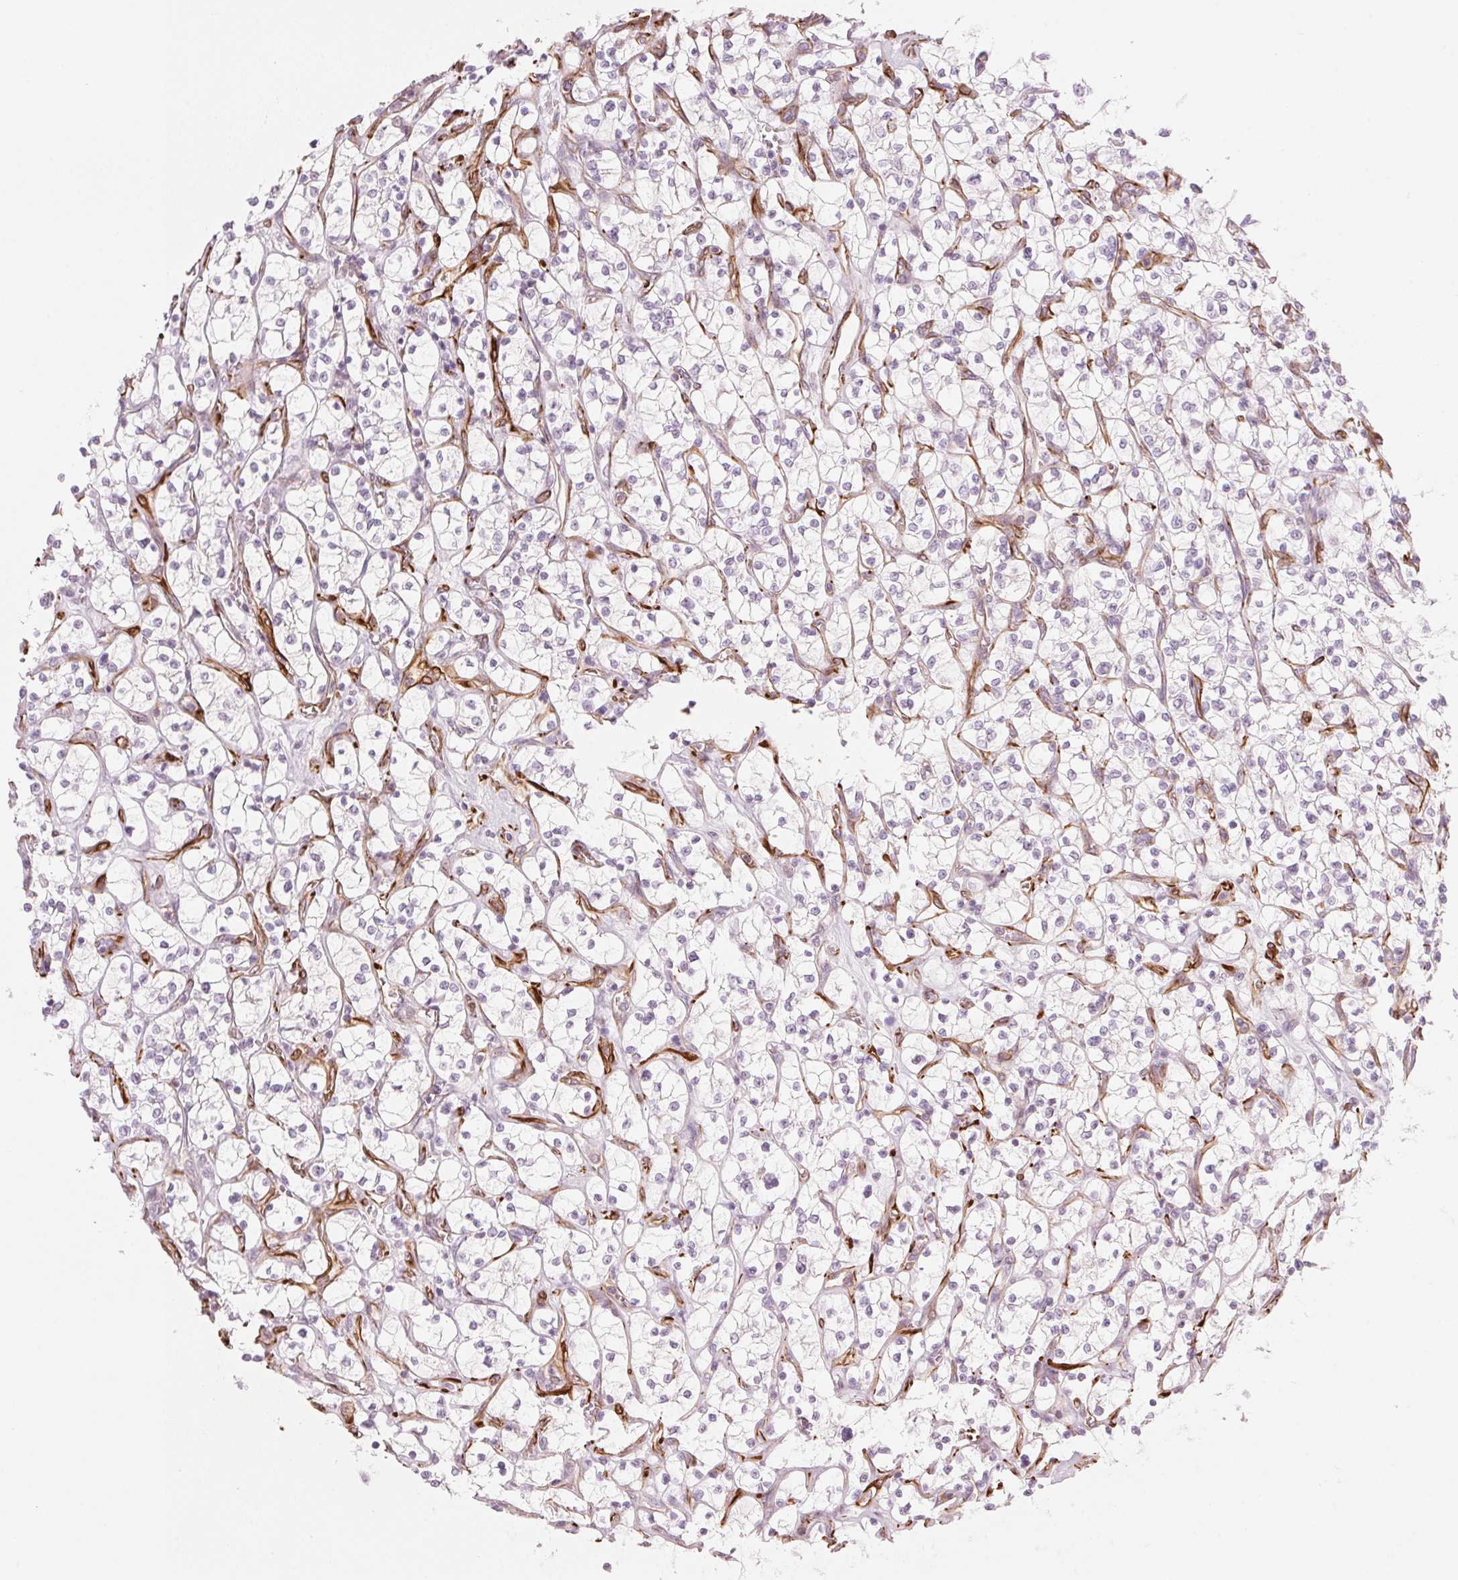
{"staining": {"intensity": "negative", "quantity": "none", "location": "none"}, "tissue": "renal cancer", "cell_type": "Tumor cells", "image_type": "cancer", "snomed": [{"axis": "morphology", "description": "Adenocarcinoma, NOS"}, {"axis": "topography", "description": "Kidney"}], "caption": "Immunohistochemical staining of renal adenocarcinoma reveals no significant staining in tumor cells.", "gene": "CLPS", "patient": {"sex": "female", "age": 64}}